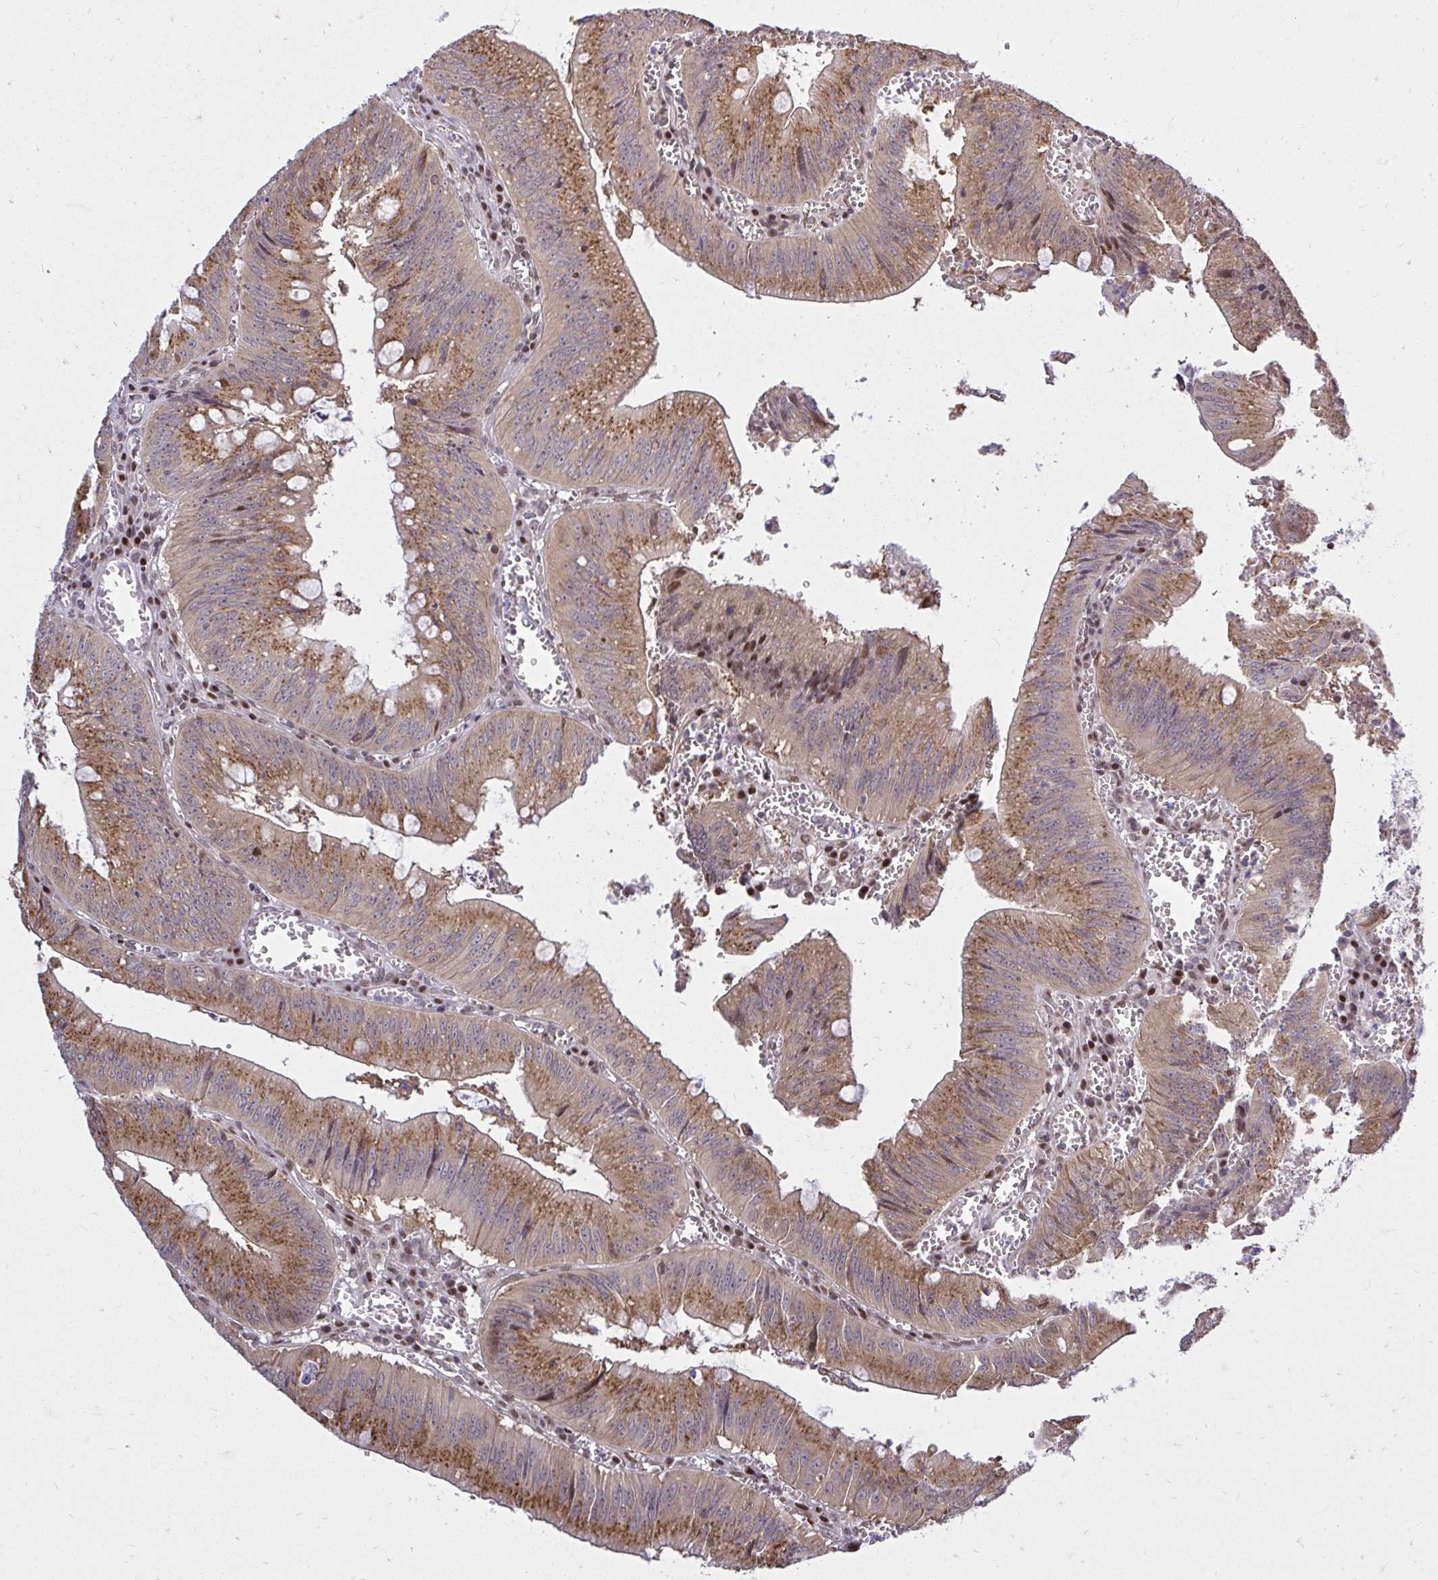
{"staining": {"intensity": "moderate", "quantity": ">75%", "location": "cytoplasmic/membranous,nuclear"}, "tissue": "colorectal cancer", "cell_type": "Tumor cells", "image_type": "cancer", "snomed": [{"axis": "morphology", "description": "Adenocarcinoma, NOS"}, {"axis": "topography", "description": "Rectum"}], "caption": "Immunohistochemistry (IHC) (DAB) staining of colorectal cancer (adenocarcinoma) reveals moderate cytoplasmic/membranous and nuclear protein positivity in approximately >75% of tumor cells.", "gene": "PIGY", "patient": {"sex": "female", "age": 81}}